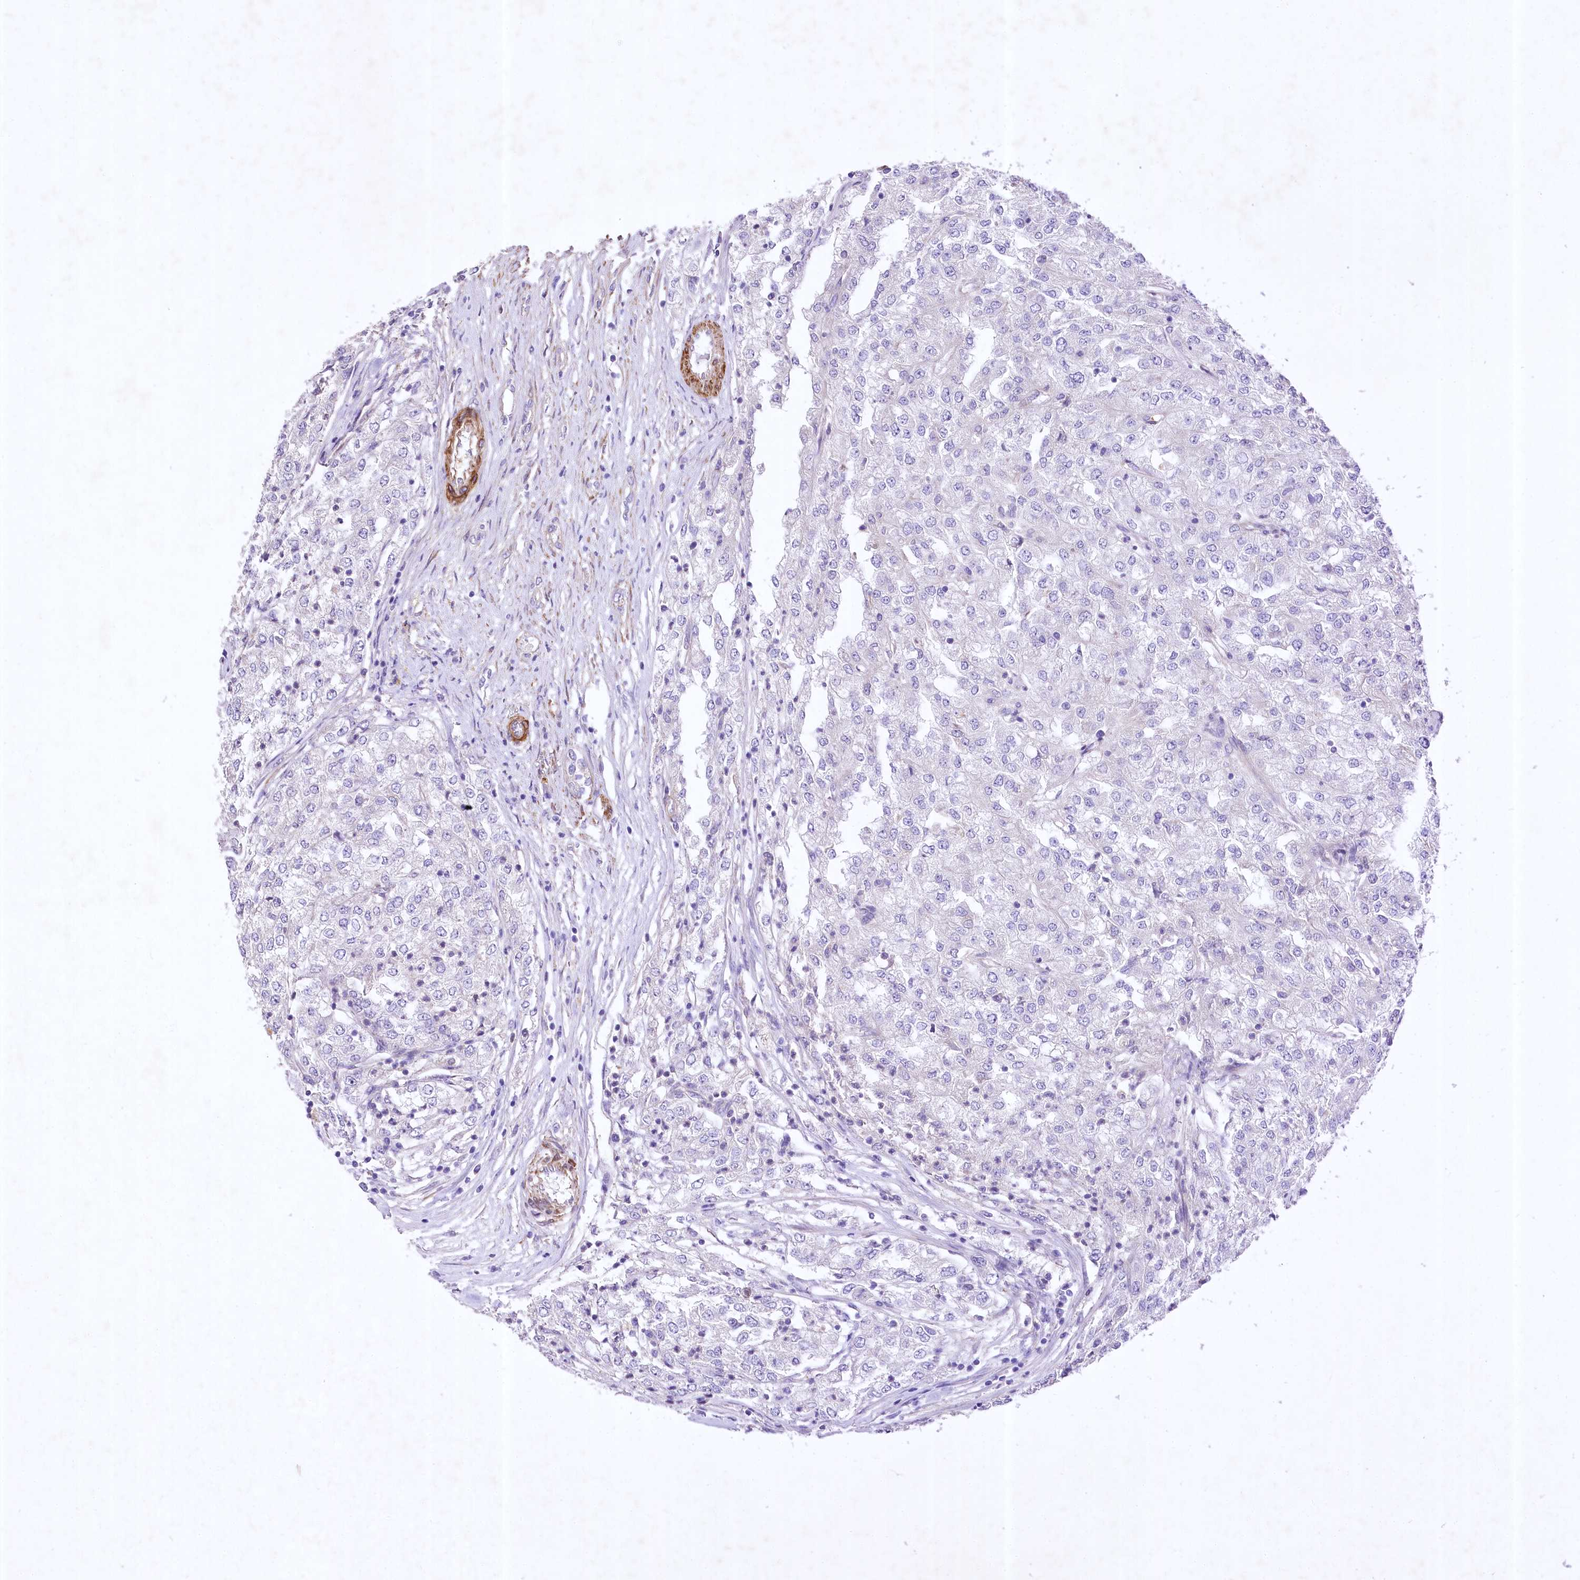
{"staining": {"intensity": "negative", "quantity": "none", "location": "none"}, "tissue": "renal cancer", "cell_type": "Tumor cells", "image_type": "cancer", "snomed": [{"axis": "morphology", "description": "Adenocarcinoma, NOS"}, {"axis": "topography", "description": "Kidney"}], "caption": "Histopathology image shows no significant protein staining in tumor cells of renal cancer (adenocarcinoma).", "gene": "RDH16", "patient": {"sex": "female", "age": 54}}